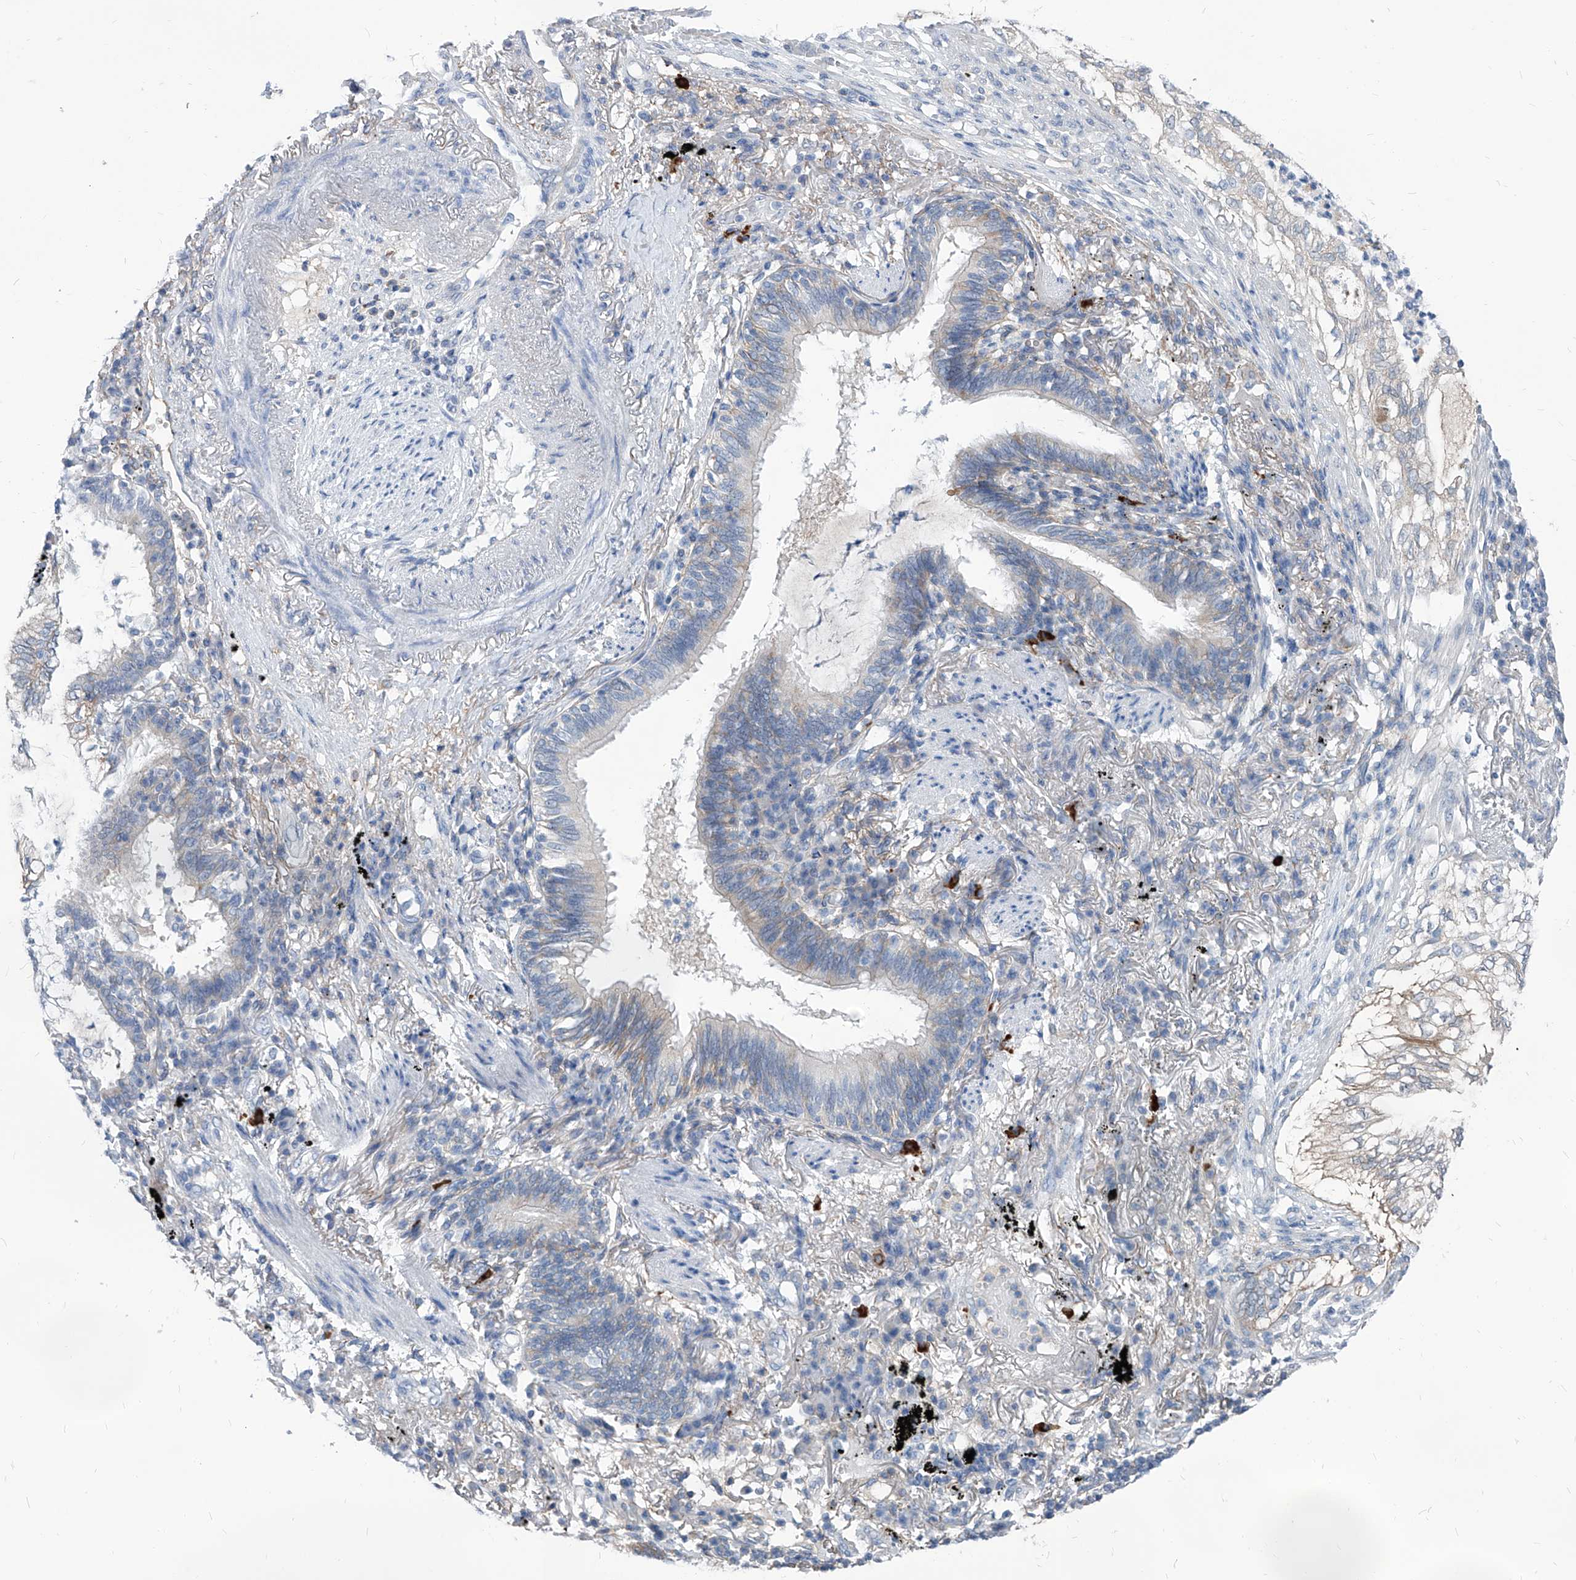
{"staining": {"intensity": "negative", "quantity": "none", "location": "none"}, "tissue": "lung cancer", "cell_type": "Tumor cells", "image_type": "cancer", "snomed": [{"axis": "morphology", "description": "Adenocarcinoma, NOS"}, {"axis": "topography", "description": "Lung"}], "caption": "DAB (3,3'-diaminobenzidine) immunohistochemical staining of human lung cancer exhibits no significant positivity in tumor cells.", "gene": "AKAP10", "patient": {"sex": "female", "age": 70}}